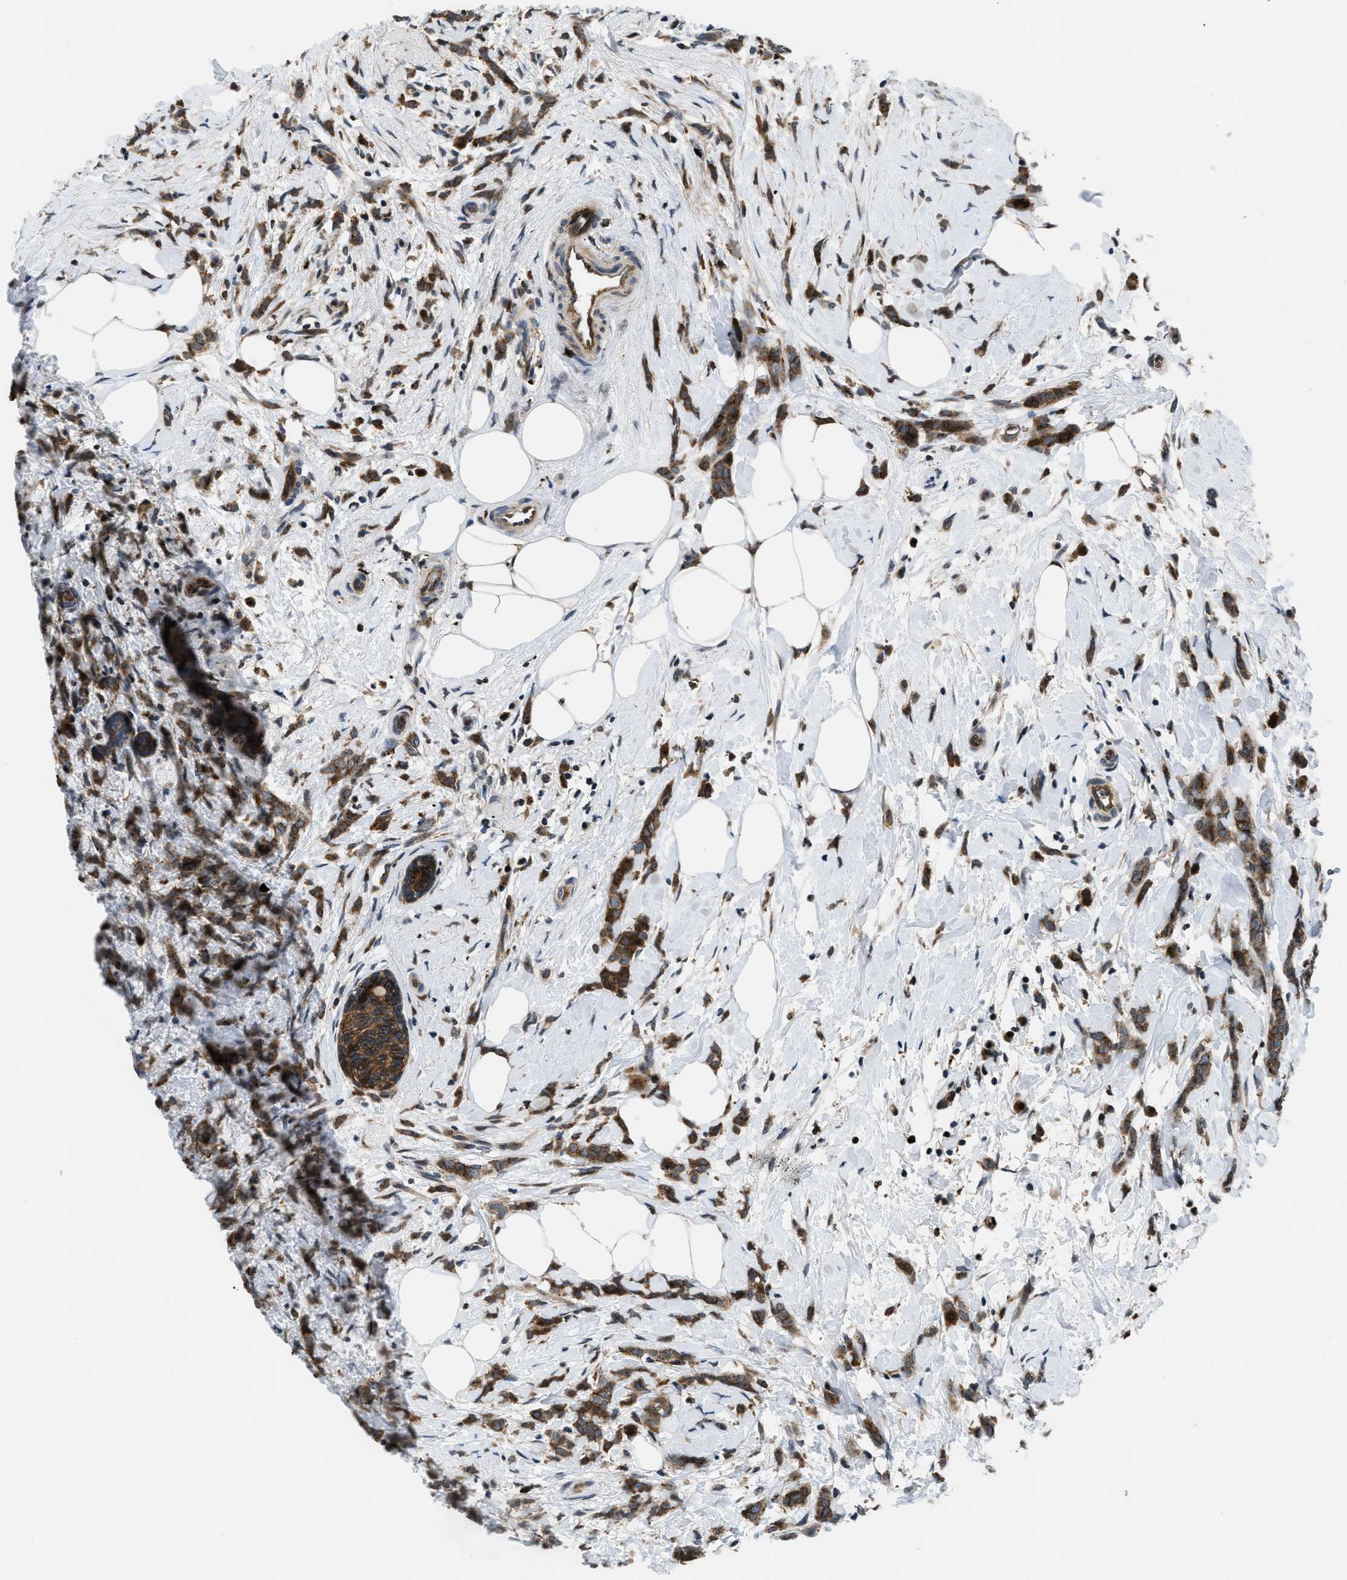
{"staining": {"intensity": "strong", "quantity": ">75%", "location": "cytoplasmic/membranous"}, "tissue": "breast cancer", "cell_type": "Tumor cells", "image_type": "cancer", "snomed": [{"axis": "morphology", "description": "Lobular carcinoma, in situ"}, {"axis": "morphology", "description": "Lobular carcinoma"}, {"axis": "topography", "description": "Breast"}], "caption": "Protein analysis of breast cancer (lobular carcinoma) tissue demonstrates strong cytoplasmic/membranous staining in about >75% of tumor cells. Immunohistochemistry stains the protein of interest in brown and the nuclei are stained blue.", "gene": "CTBS", "patient": {"sex": "female", "age": 41}}